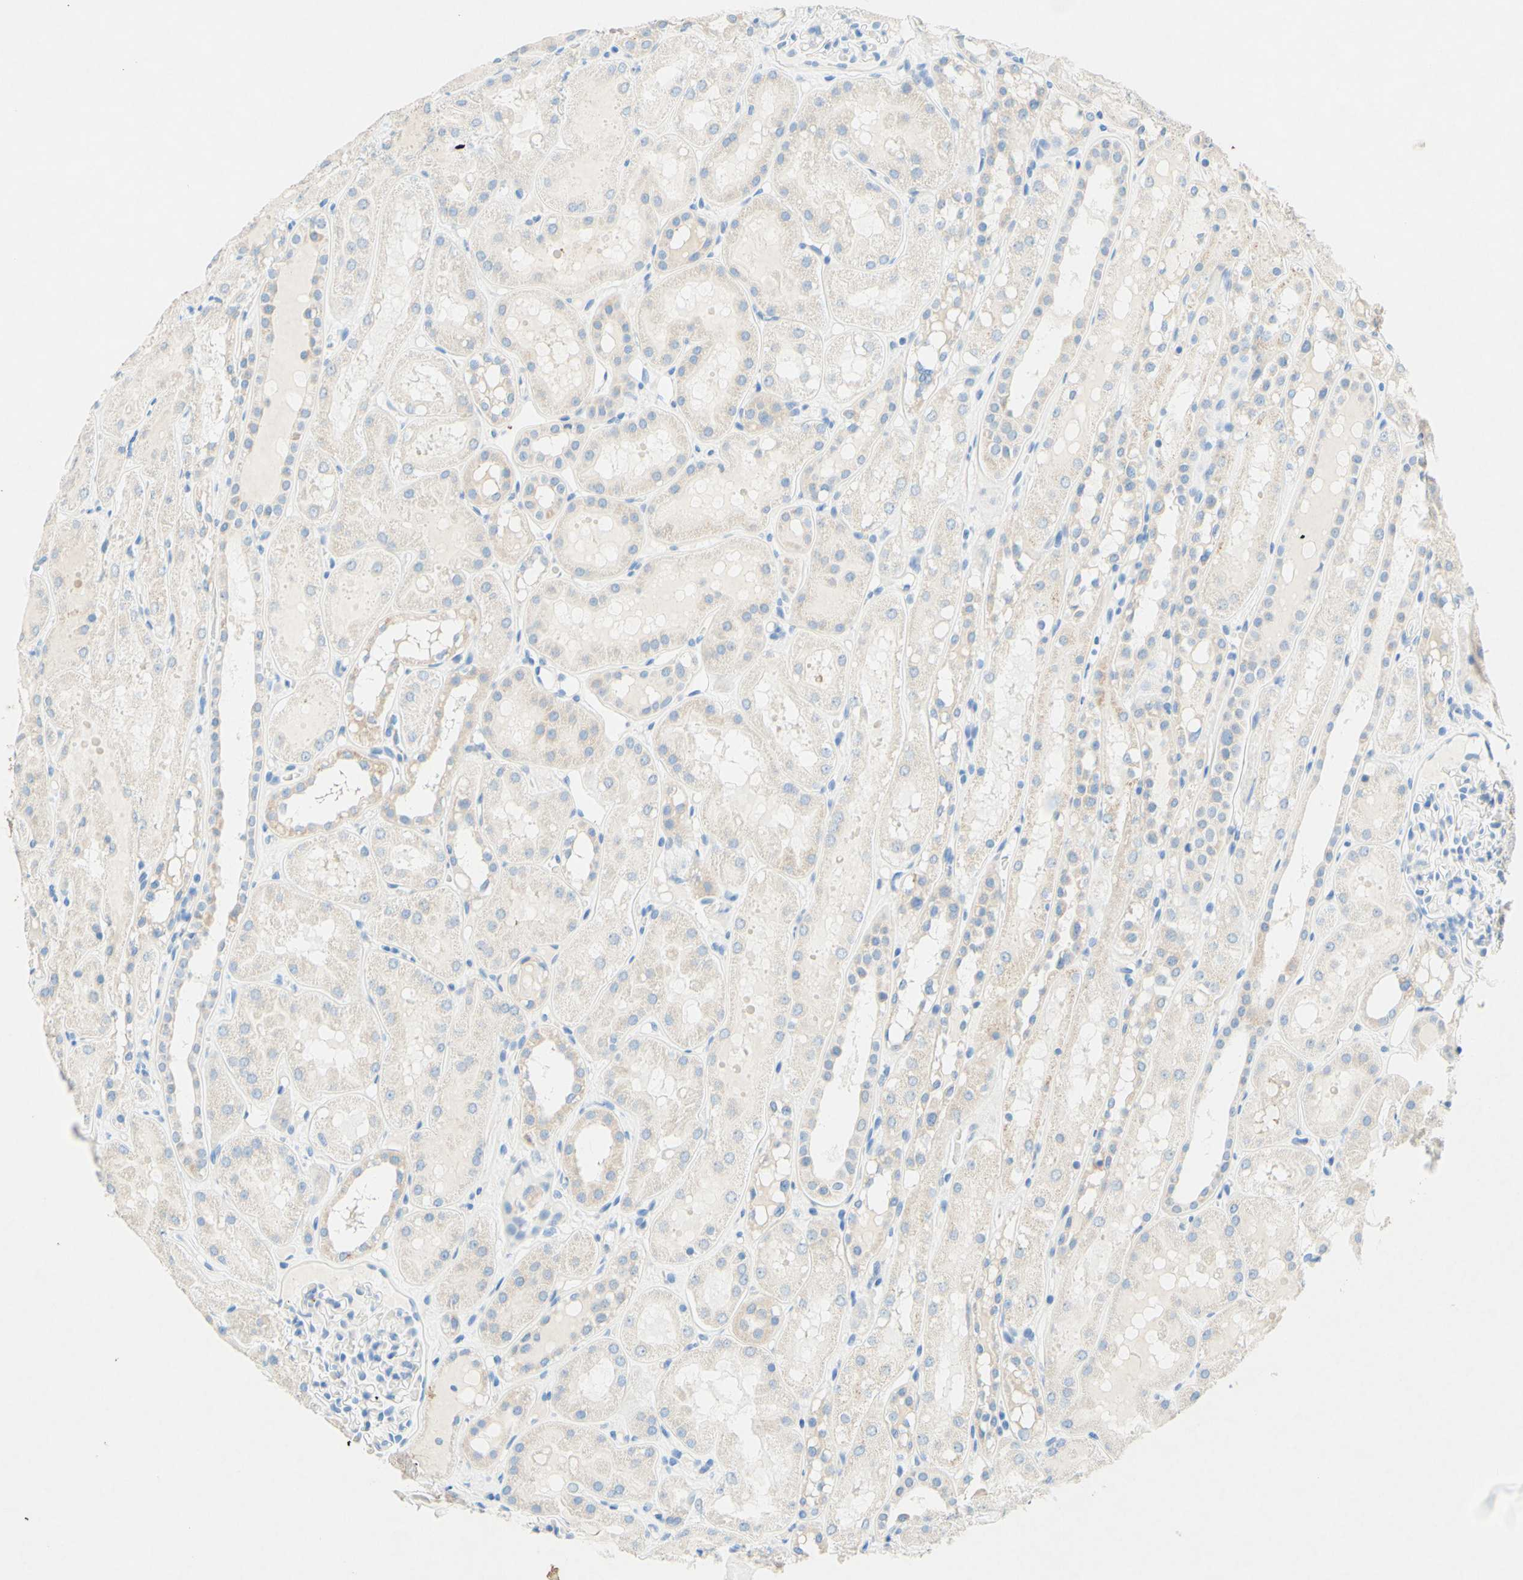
{"staining": {"intensity": "negative", "quantity": "none", "location": "none"}, "tissue": "kidney", "cell_type": "Cells in glomeruli", "image_type": "normal", "snomed": [{"axis": "morphology", "description": "Normal tissue, NOS"}, {"axis": "topography", "description": "Kidney"}], "caption": "This is an immunohistochemistry photomicrograph of unremarkable human kidney. There is no positivity in cells in glomeruli.", "gene": "SLC46A1", "patient": {"sex": "male", "age": 7}}